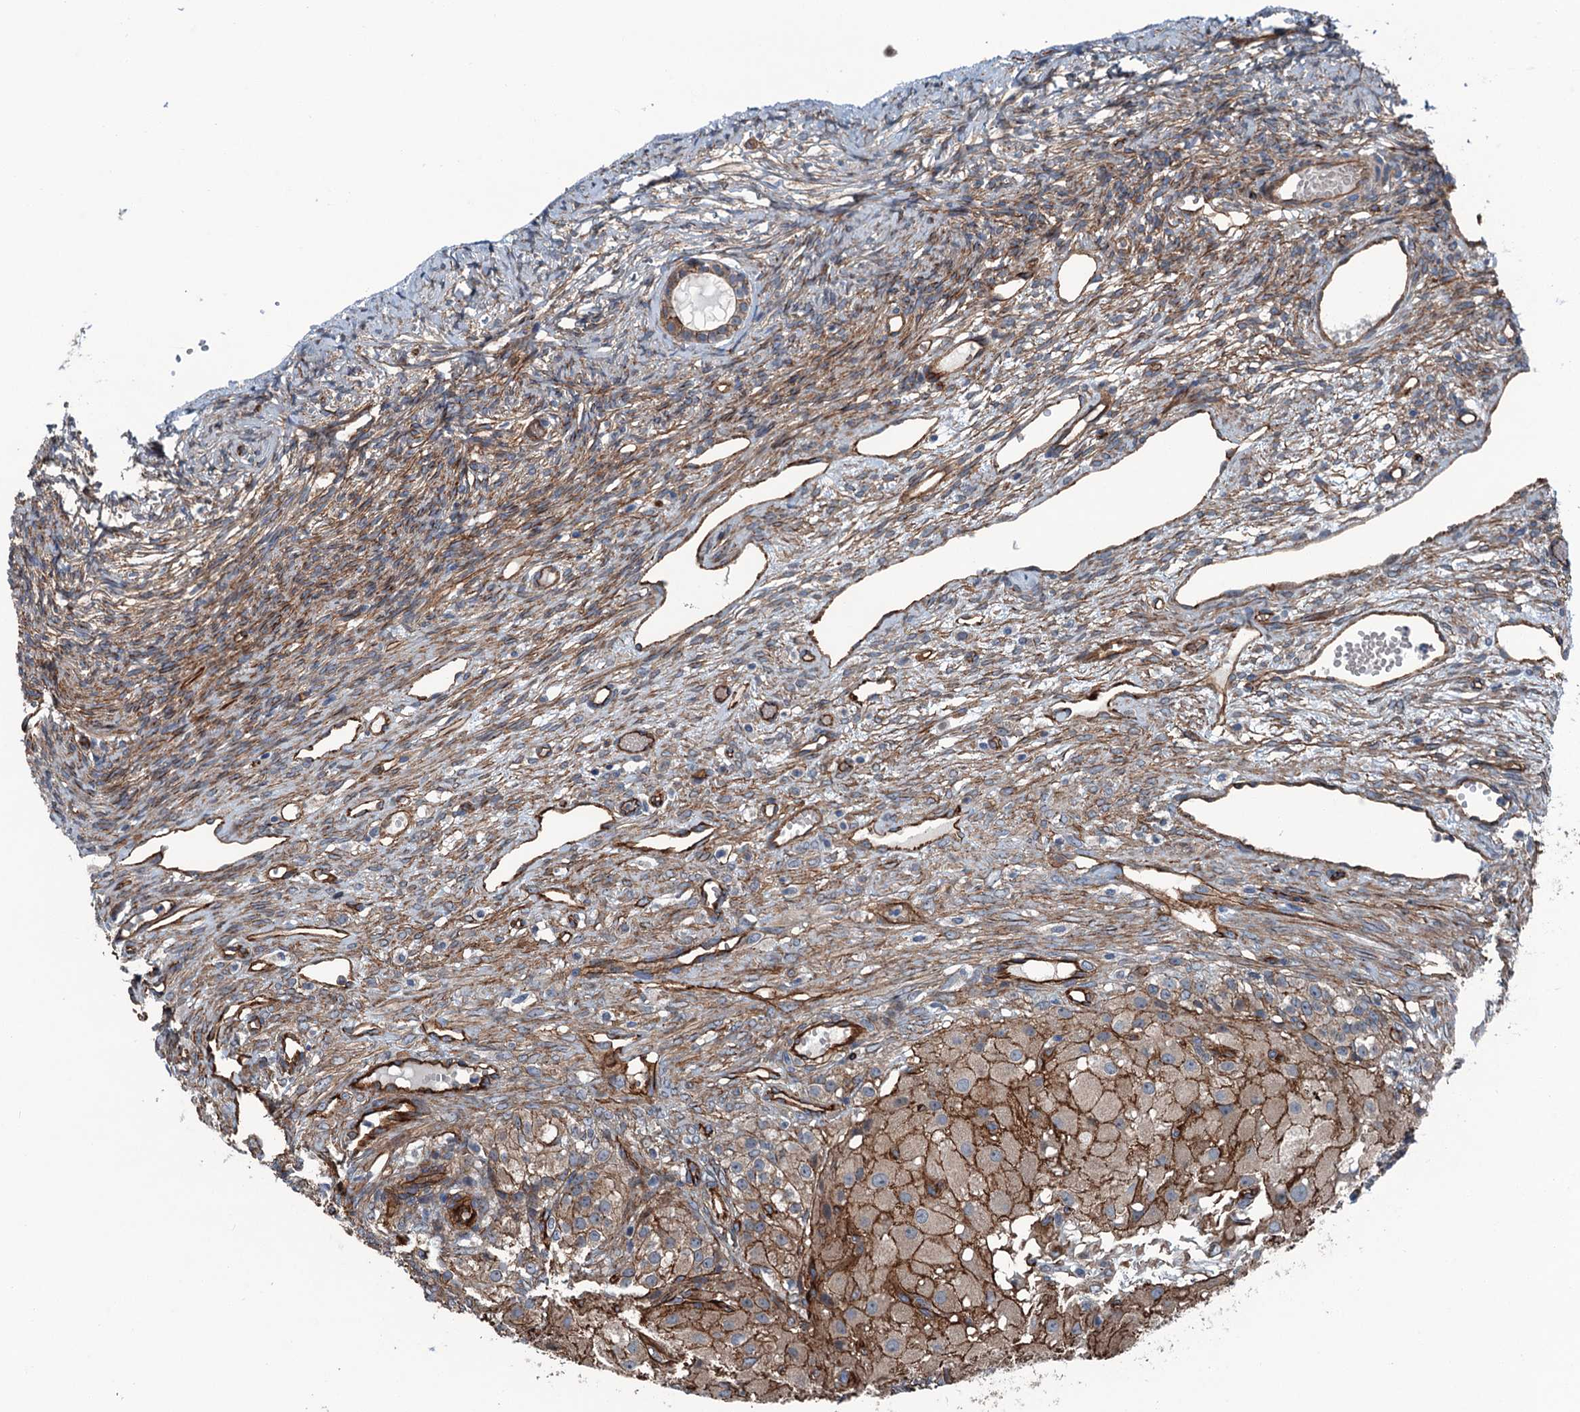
{"staining": {"intensity": "moderate", "quantity": ">75%", "location": "cytoplasmic/membranous"}, "tissue": "ovary", "cell_type": "Follicle cells", "image_type": "normal", "snomed": [{"axis": "morphology", "description": "Normal tissue, NOS"}, {"axis": "topography", "description": "Ovary"}], "caption": "Moderate cytoplasmic/membranous staining is seen in about >75% of follicle cells in unremarkable ovary.", "gene": "NMRAL1", "patient": {"sex": "female", "age": 51}}